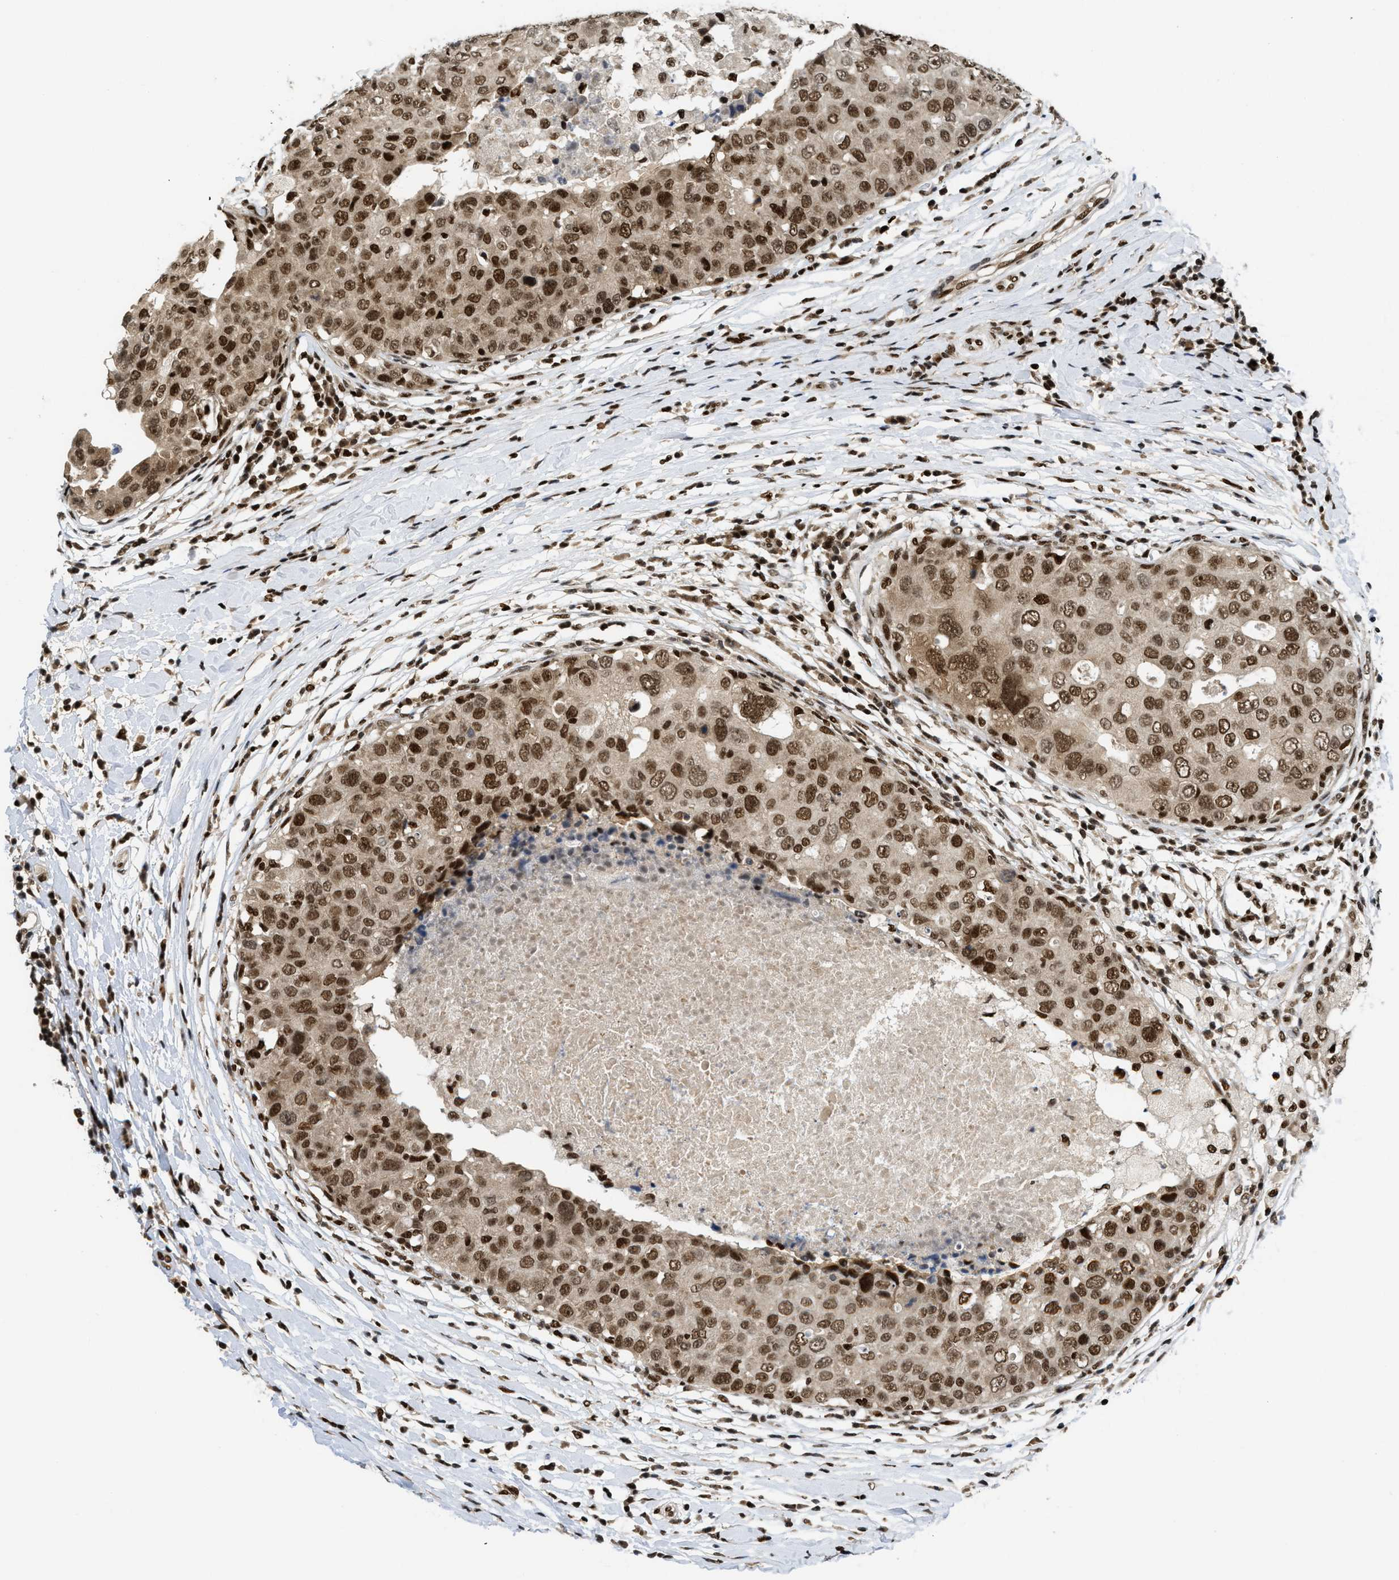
{"staining": {"intensity": "strong", "quantity": ">75%", "location": "nuclear"}, "tissue": "breast cancer", "cell_type": "Tumor cells", "image_type": "cancer", "snomed": [{"axis": "morphology", "description": "Duct carcinoma"}, {"axis": "topography", "description": "Breast"}], "caption": "The photomicrograph displays staining of breast cancer, revealing strong nuclear protein positivity (brown color) within tumor cells. Nuclei are stained in blue.", "gene": "RFX5", "patient": {"sex": "female", "age": 27}}